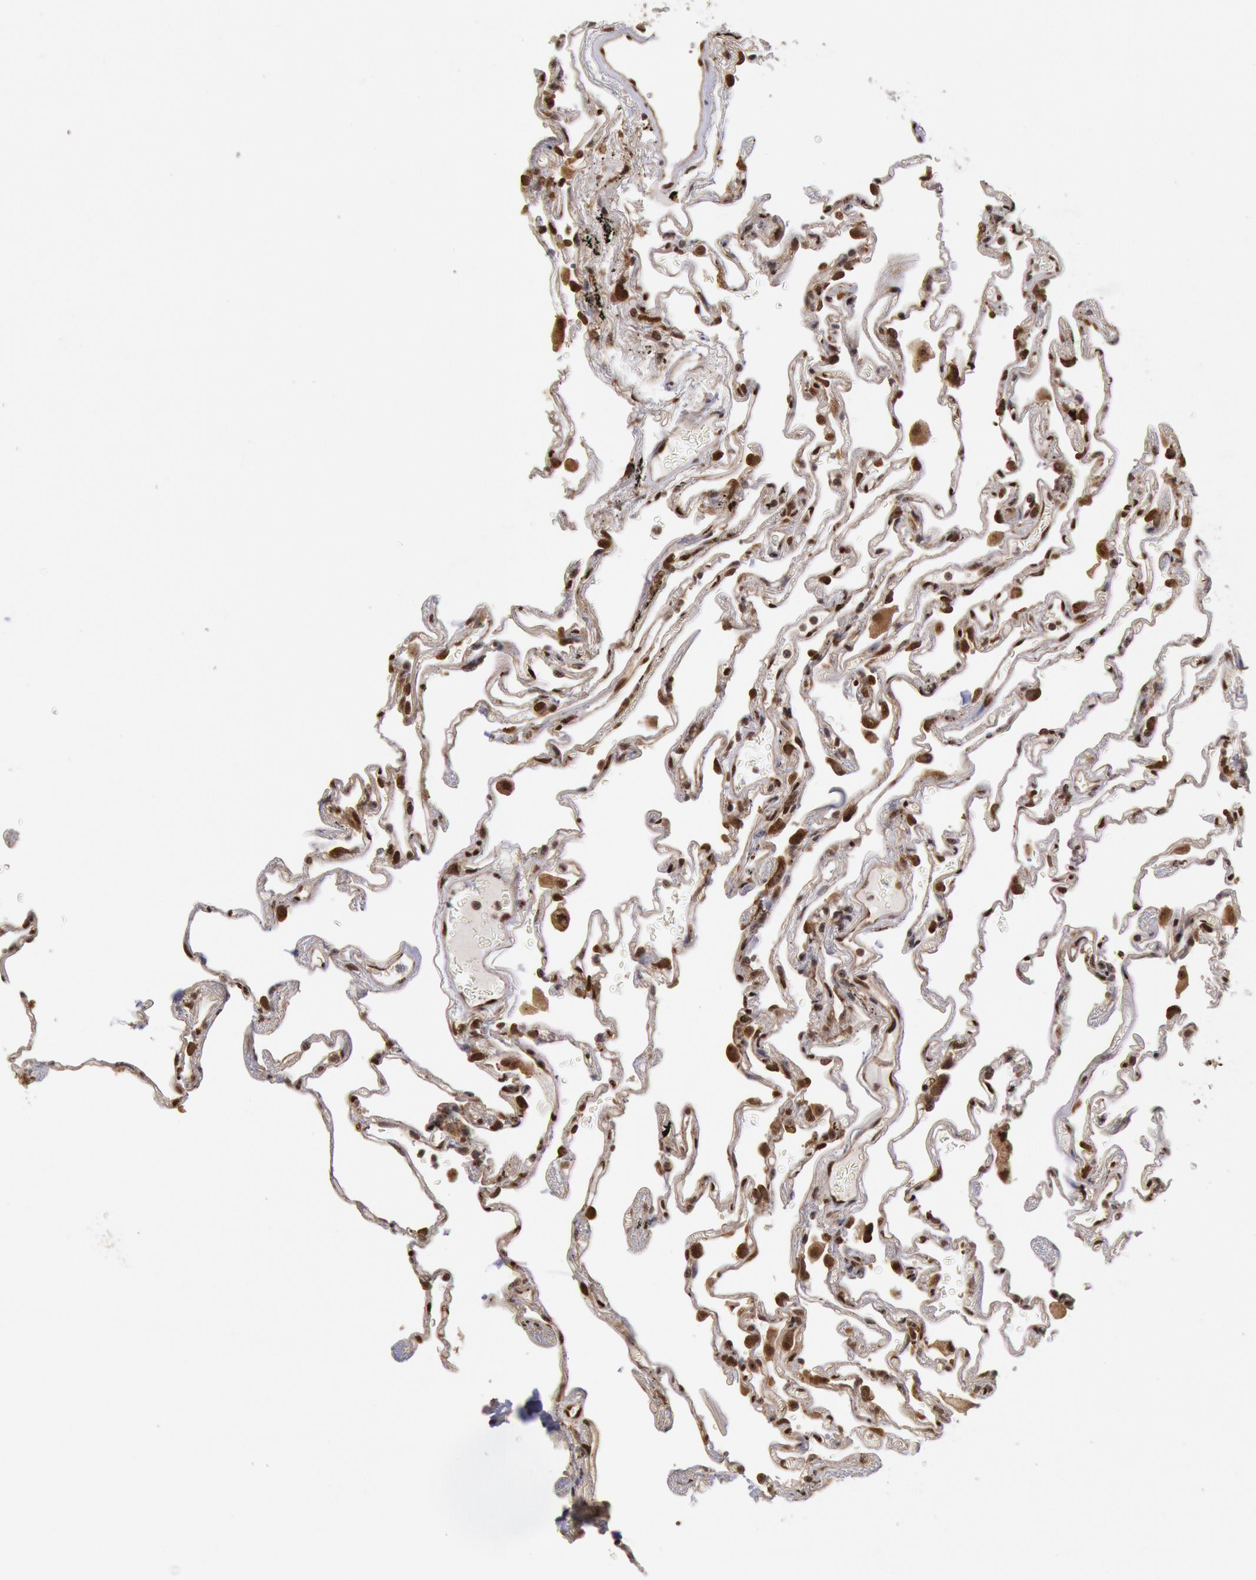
{"staining": {"intensity": "moderate", "quantity": "25%-75%", "location": "nuclear"}, "tissue": "lung", "cell_type": "Alveolar cells", "image_type": "normal", "snomed": [{"axis": "morphology", "description": "Normal tissue, NOS"}, {"axis": "morphology", "description": "Inflammation, NOS"}, {"axis": "topography", "description": "Lung"}], "caption": "A medium amount of moderate nuclear staining is identified in approximately 25%-75% of alveolar cells in unremarkable lung. The protein of interest is stained brown, and the nuclei are stained in blue (DAB IHC with brightfield microscopy, high magnification).", "gene": "STX17", "patient": {"sex": "male", "age": 69}}